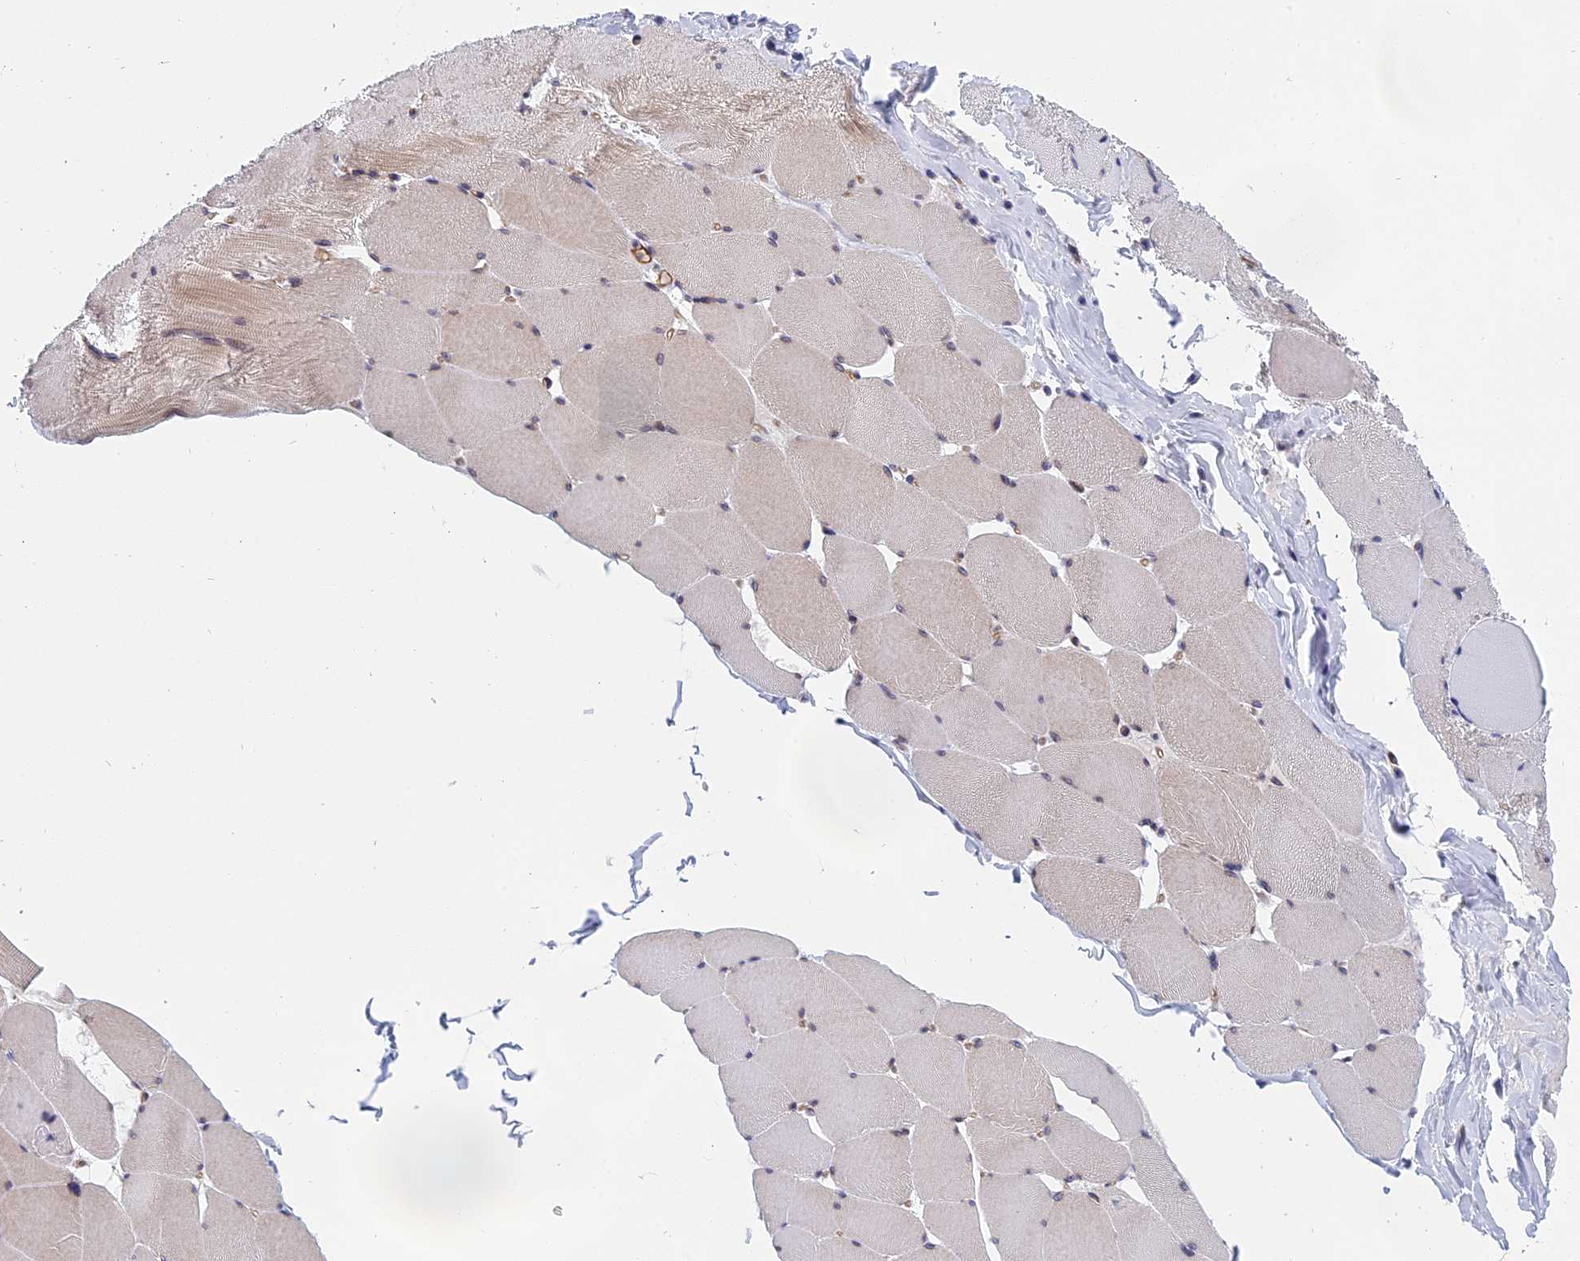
{"staining": {"intensity": "negative", "quantity": "none", "location": "none"}, "tissue": "skeletal muscle", "cell_type": "Myocytes", "image_type": "normal", "snomed": [{"axis": "morphology", "description": "Normal tissue, NOS"}, {"axis": "topography", "description": "Skeletal muscle"}], "caption": "The IHC micrograph has no significant positivity in myocytes of skeletal muscle.", "gene": "NAA10", "patient": {"sex": "male", "age": 62}}